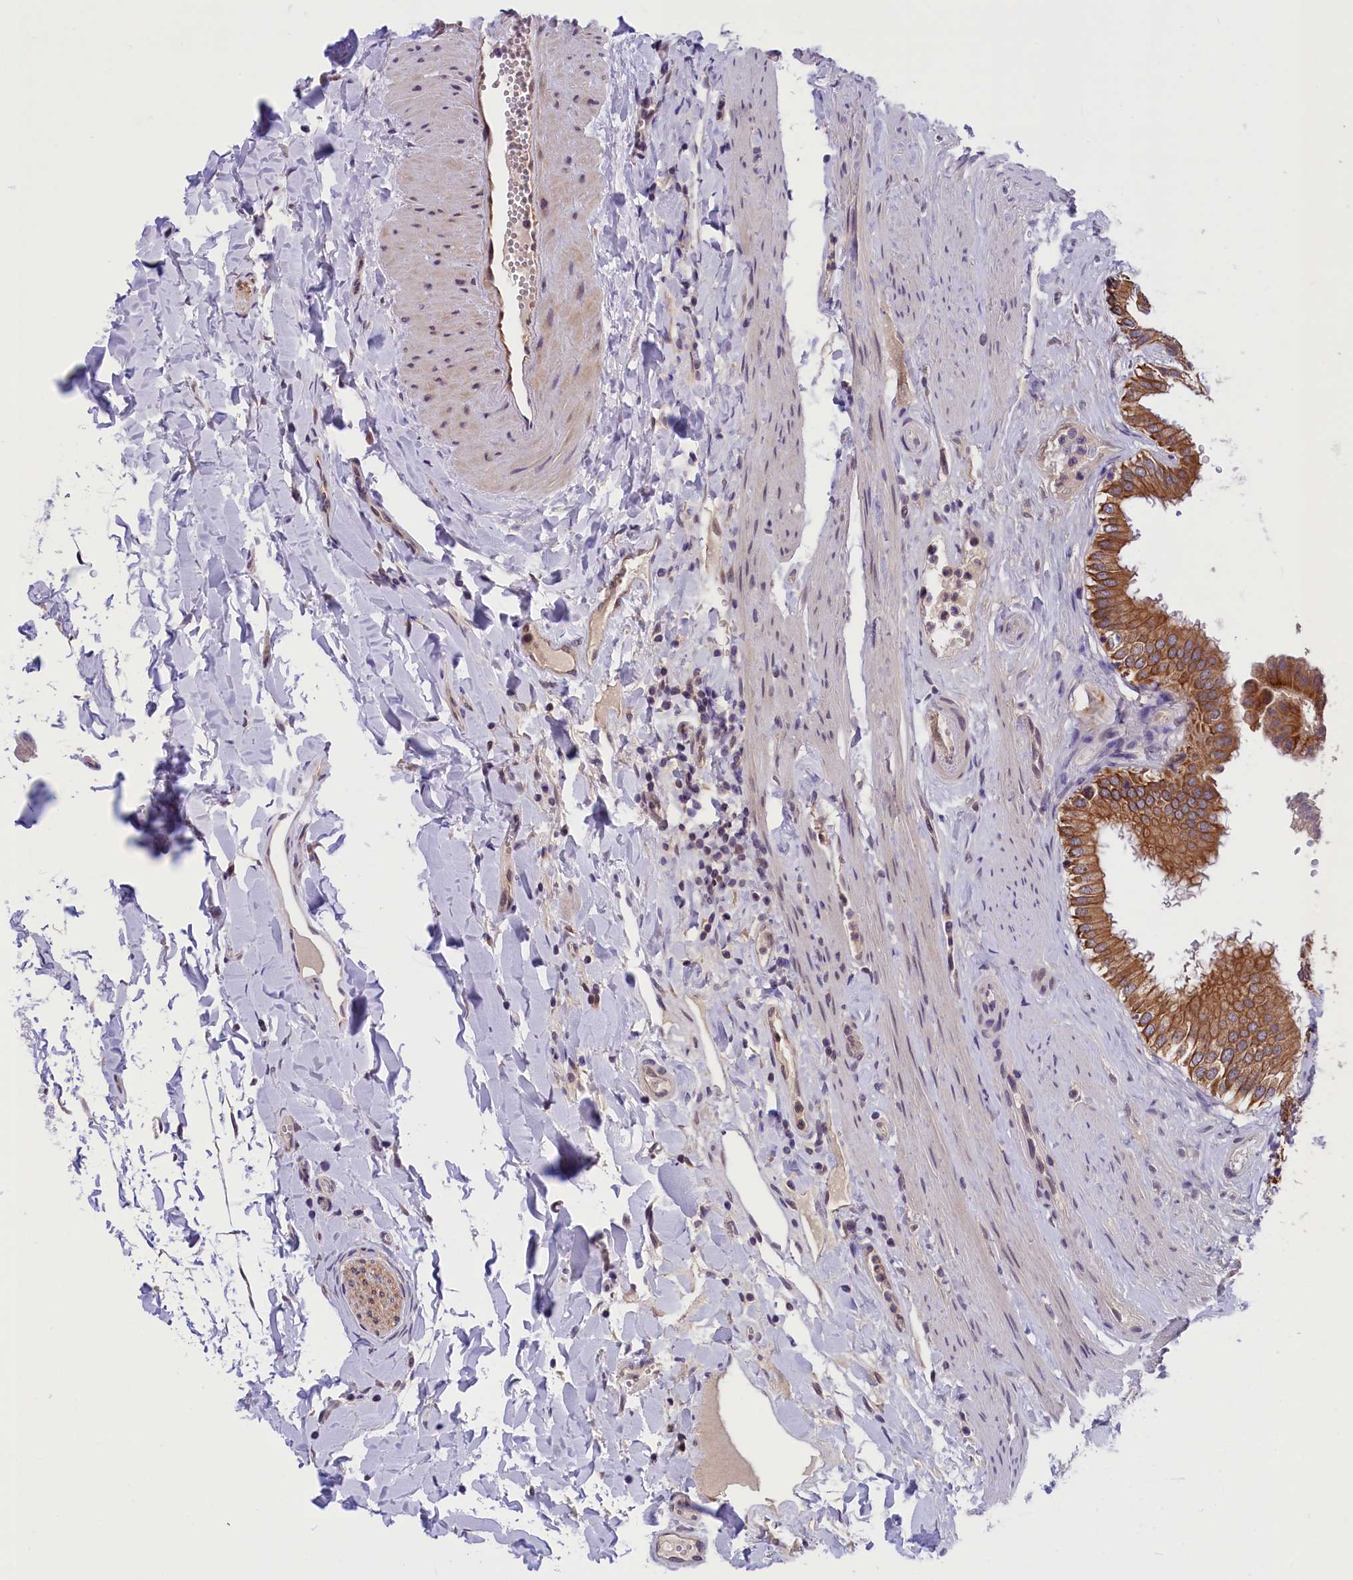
{"staining": {"intensity": "strong", "quantity": ">75%", "location": "cytoplasmic/membranous"}, "tissue": "gallbladder", "cell_type": "Glandular cells", "image_type": "normal", "snomed": [{"axis": "morphology", "description": "Normal tissue, NOS"}, {"axis": "topography", "description": "Gallbladder"}], "caption": "Immunohistochemistry (IHC) photomicrograph of benign gallbladder stained for a protein (brown), which shows high levels of strong cytoplasmic/membranous expression in approximately >75% of glandular cells.", "gene": "TBCB", "patient": {"sex": "female", "age": 61}}